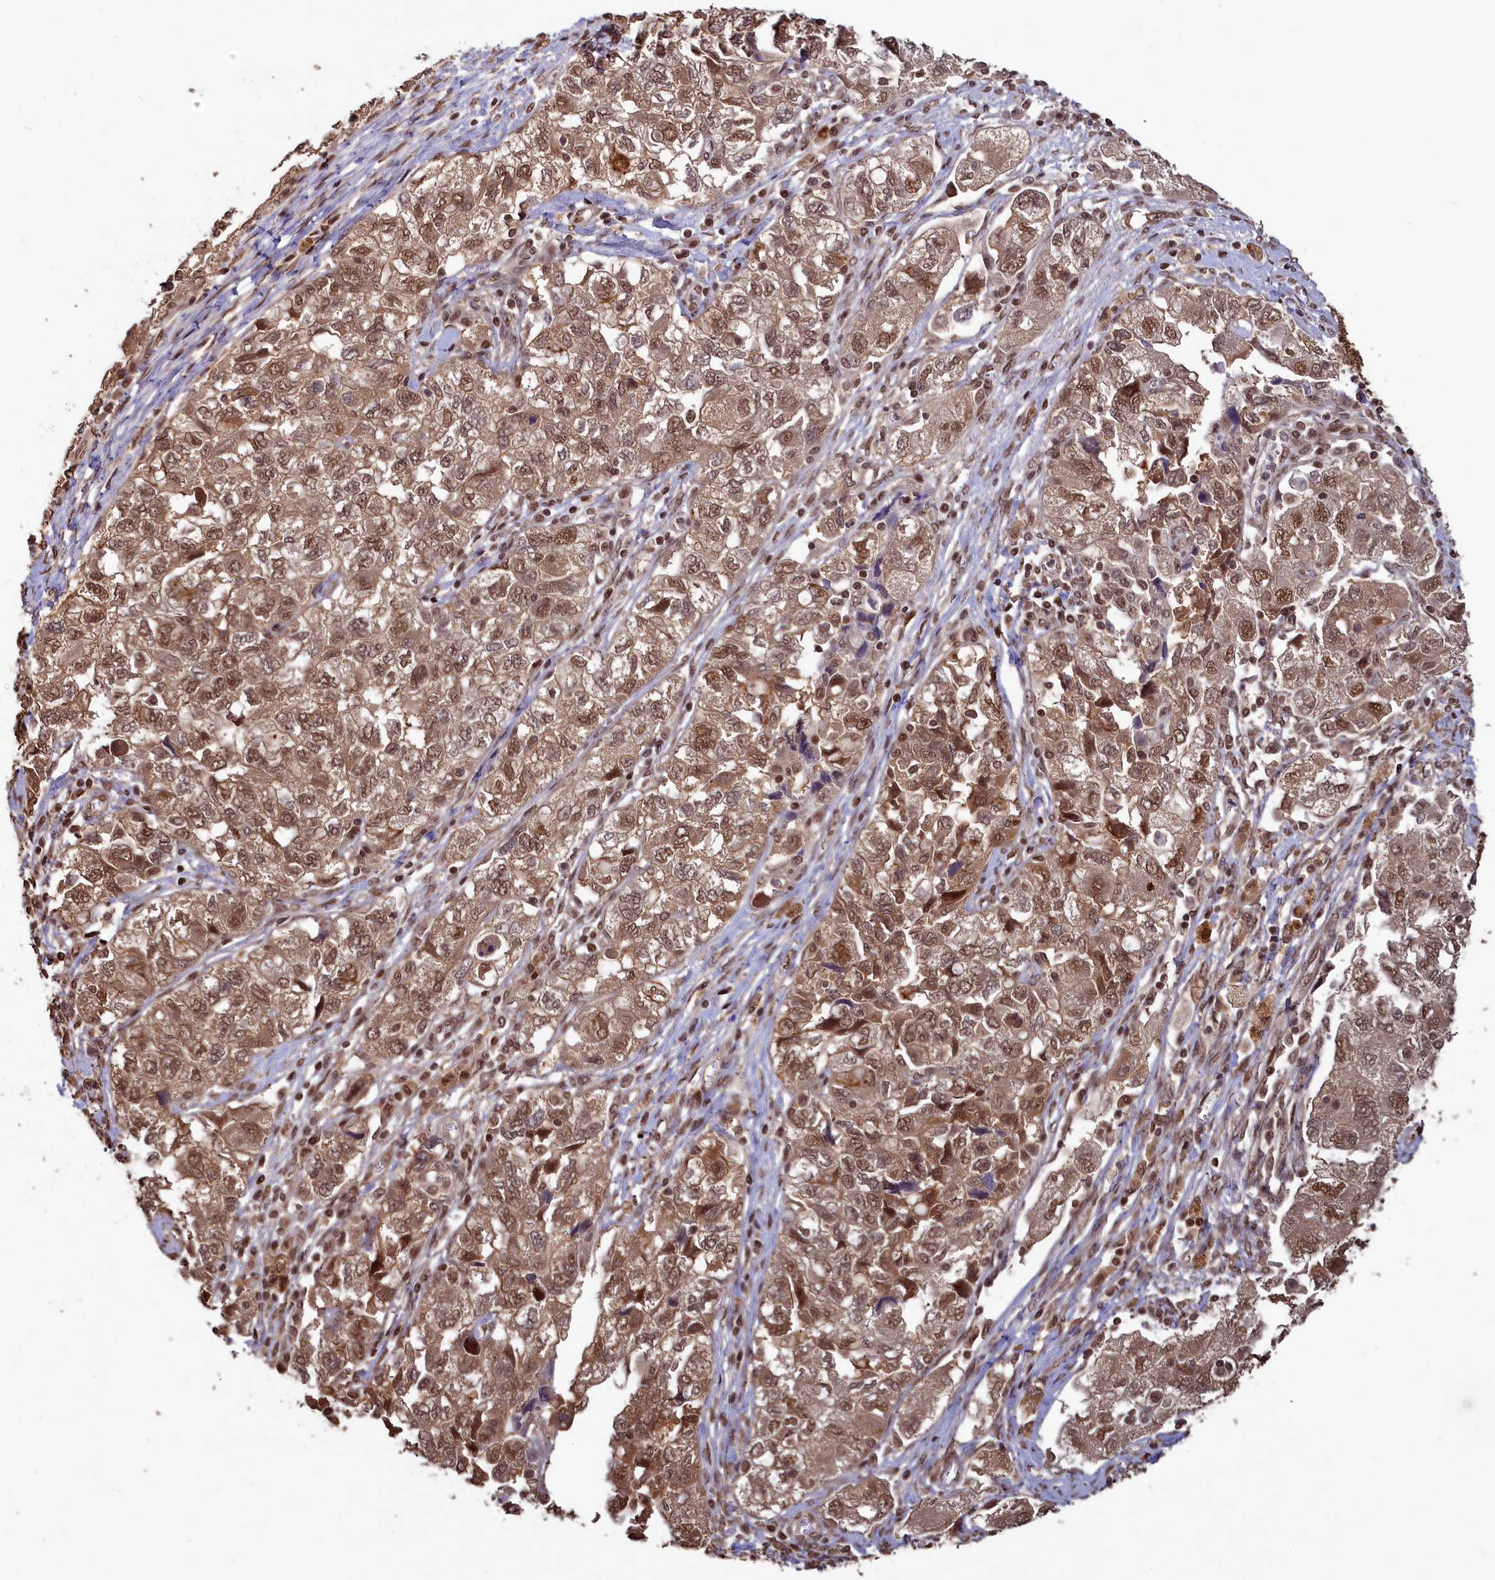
{"staining": {"intensity": "moderate", "quantity": ">75%", "location": "nuclear"}, "tissue": "ovarian cancer", "cell_type": "Tumor cells", "image_type": "cancer", "snomed": [{"axis": "morphology", "description": "Carcinoma, NOS"}, {"axis": "morphology", "description": "Cystadenocarcinoma, serous, NOS"}, {"axis": "topography", "description": "Ovary"}], "caption": "Immunohistochemical staining of human serous cystadenocarcinoma (ovarian) reveals medium levels of moderate nuclear expression in about >75% of tumor cells.", "gene": "NAE1", "patient": {"sex": "female", "age": 69}}